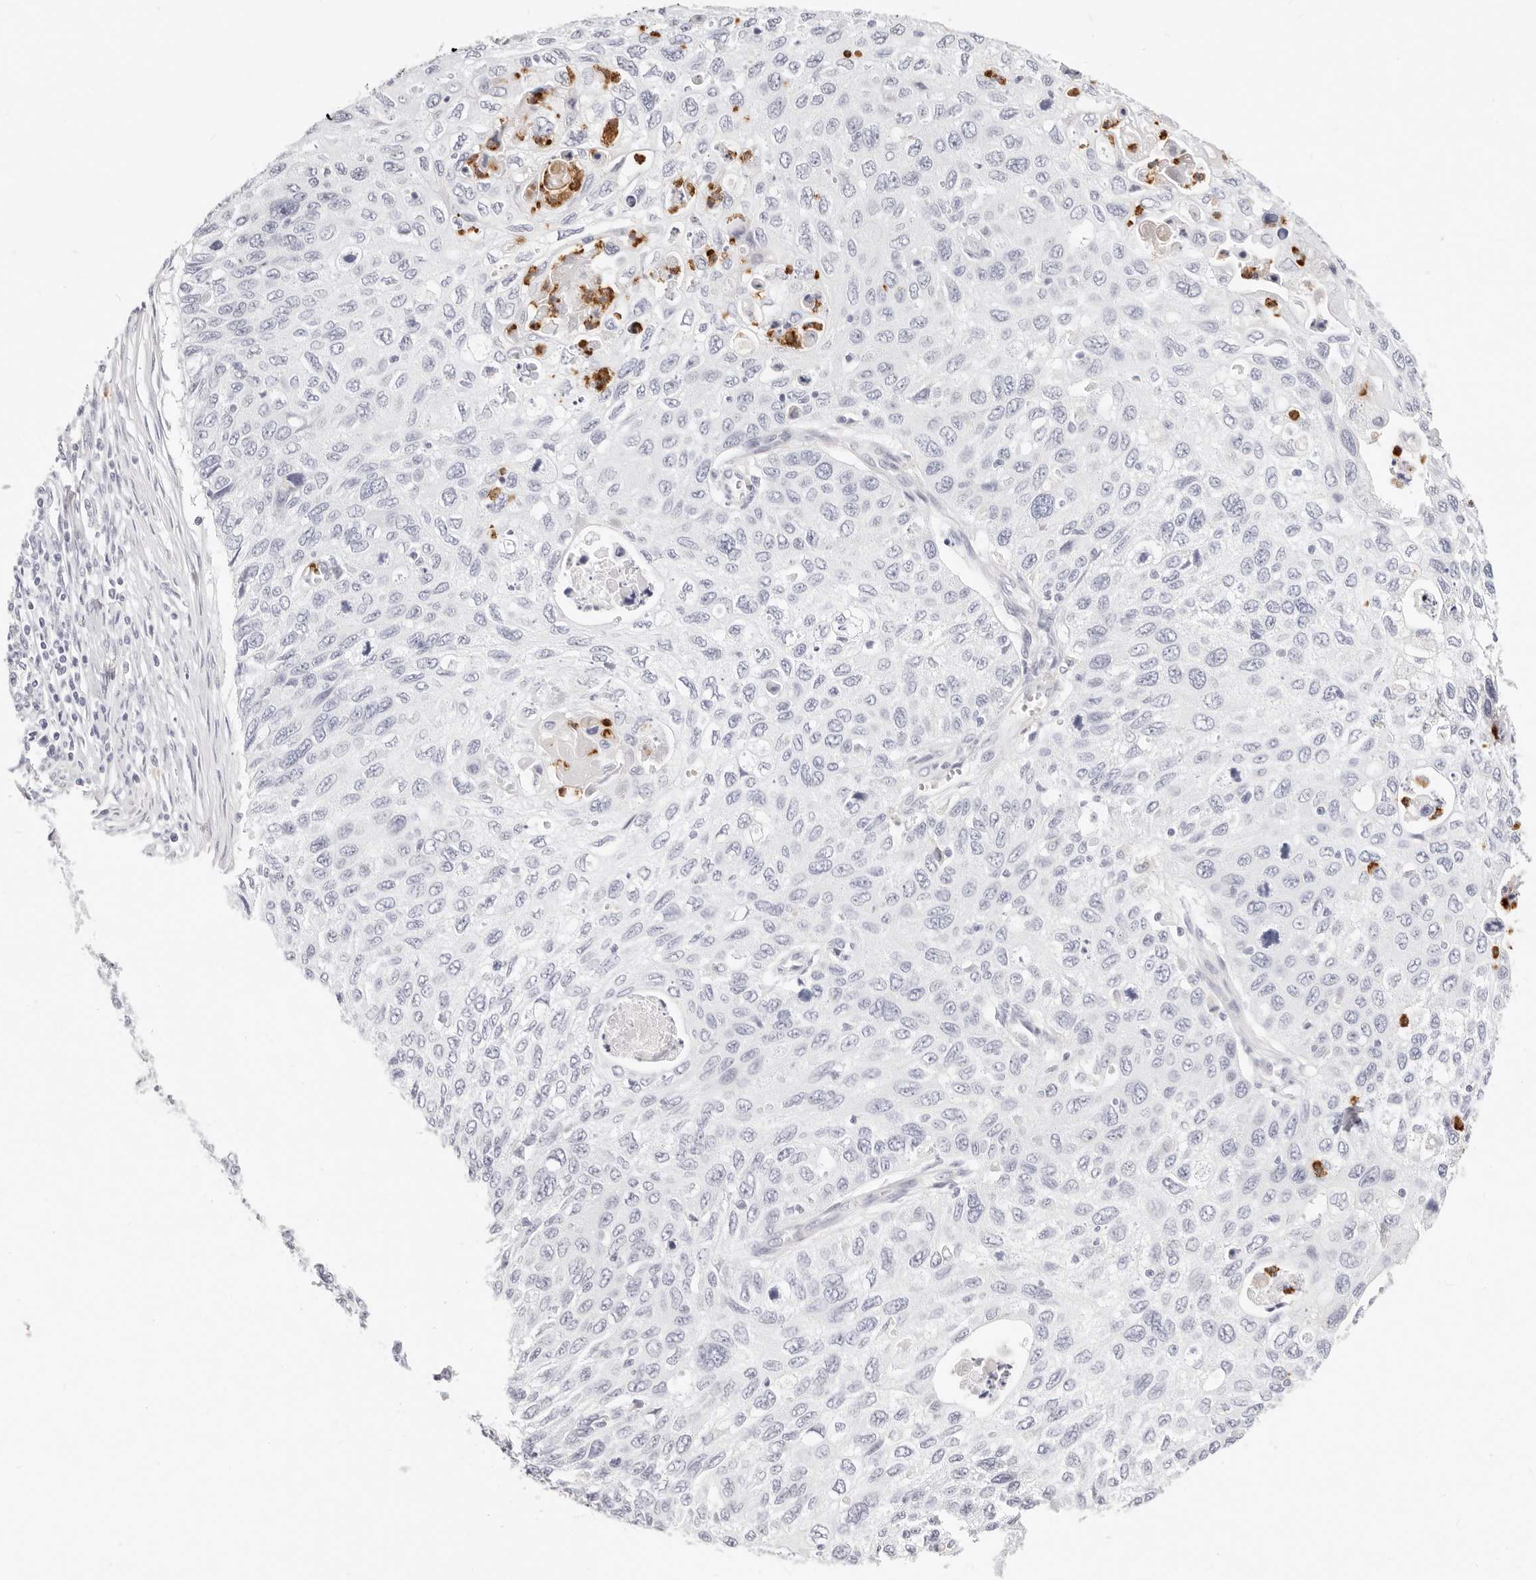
{"staining": {"intensity": "negative", "quantity": "none", "location": "none"}, "tissue": "cervical cancer", "cell_type": "Tumor cells", "image_type": "cancer", "snomed": [{"axis": "morphology", "description": "Squamous cell carcinoma, NOS"}, {"axis": "topography", "description": "Cervix"}], "caption": "Immunohistochemistry image of squamous cell carcinoma (cervical) stained for a protein (brown), which demonstrates no expression in tumor cells.", "gene": "CAMP", "patient": {"sex": "female", "age": 70}}